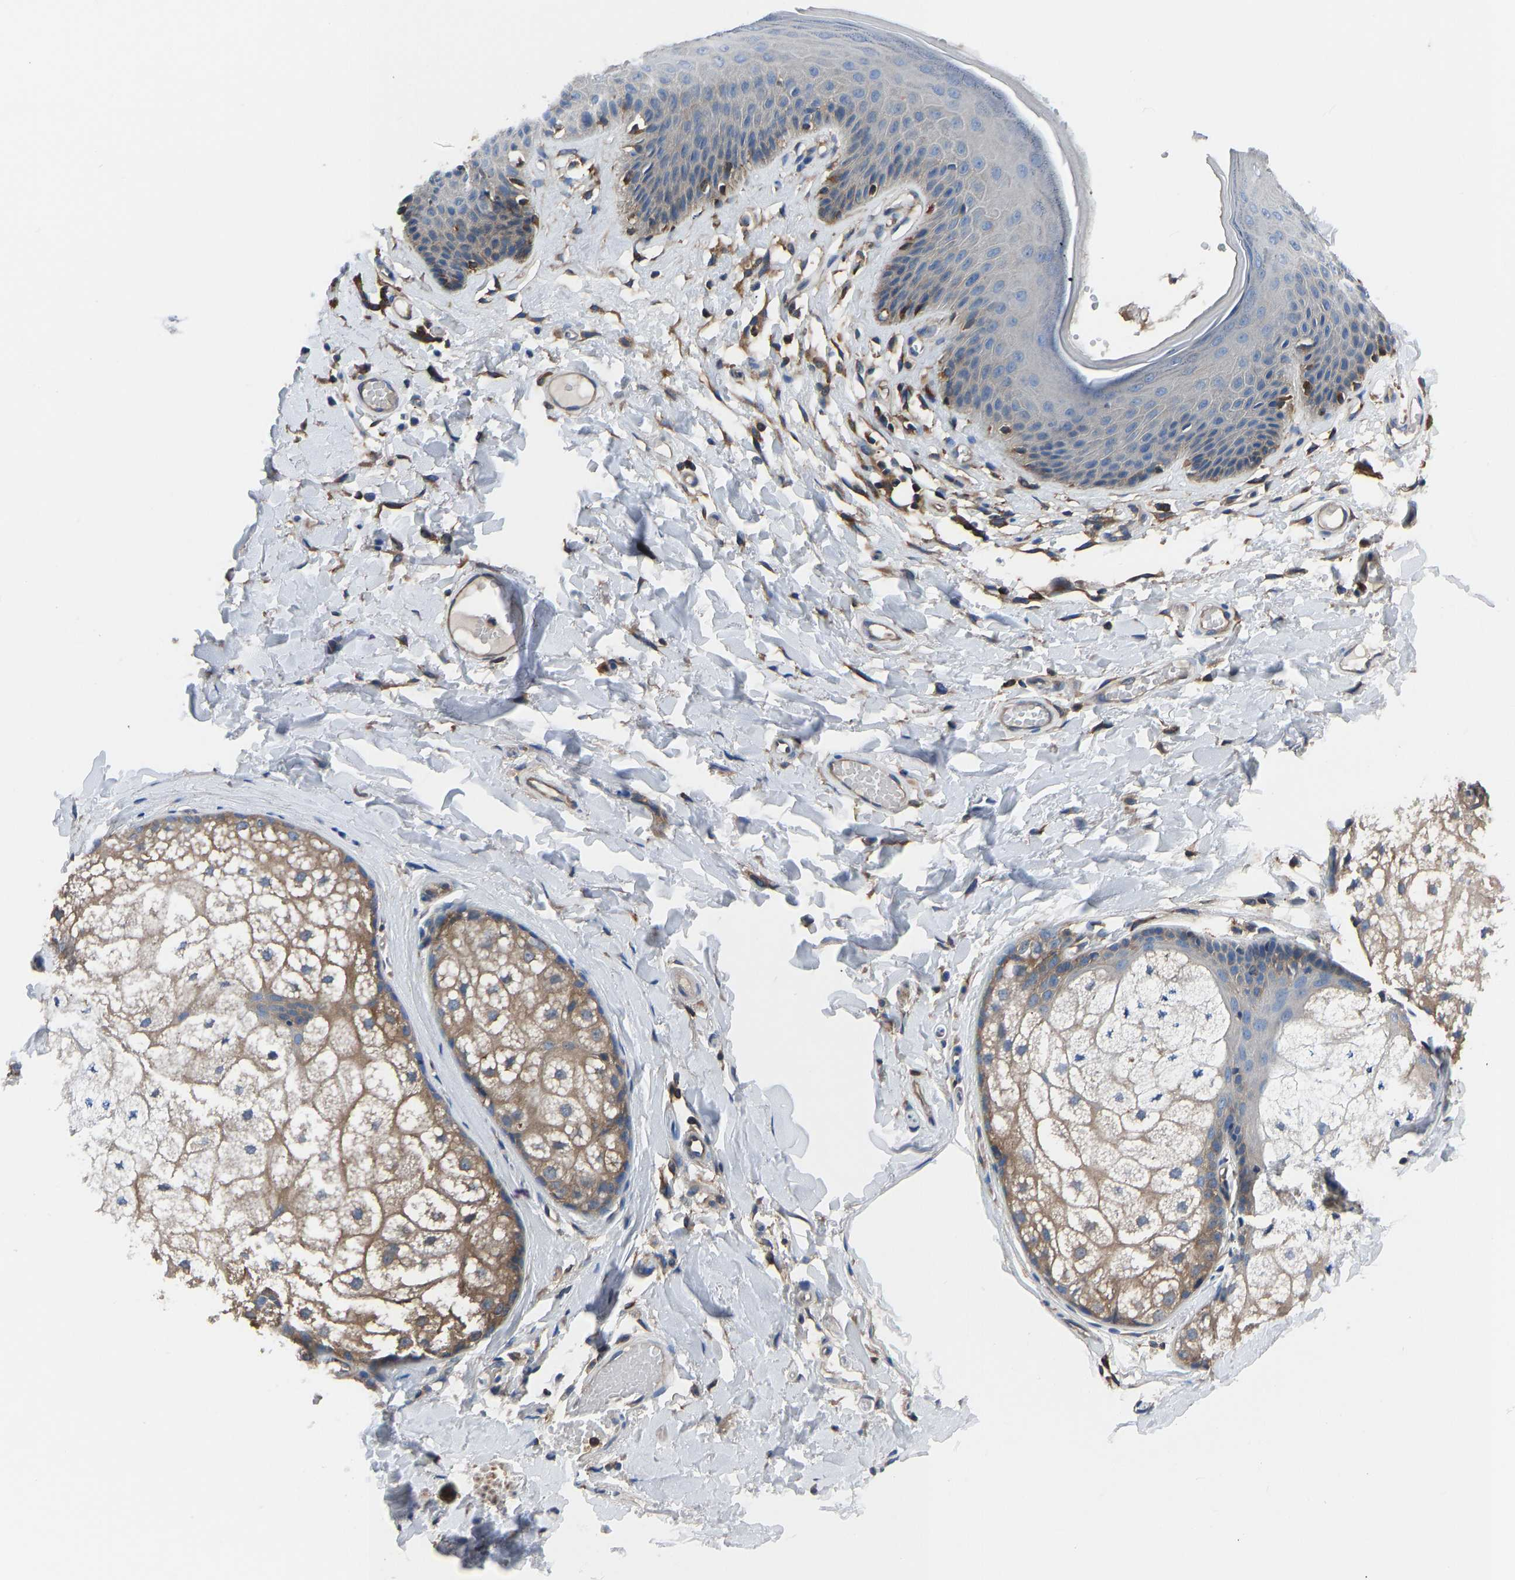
{"staining": {"intensity": "moderate", "quantity": "<25%", "location": "cytoplasmic/membranous"}, "tissue": "skin", "cell_type": "Epidermal cells", "image_type": "normal", "snomed": [{"axis": "morphology", "description": "Normal tissue, NOS"}, {"axis": "topography", "description": "Vulva"}], "caption": "High-power microscopy captured an immunohistochemistry (IHC) photomicrograph of normal skin, revealing moderate cytoplasmic/membranous positivity in approximately <25% of epidermal cells.", "gene": "PRKAR1A", "patient": {"sex": "female", "age": 73}}